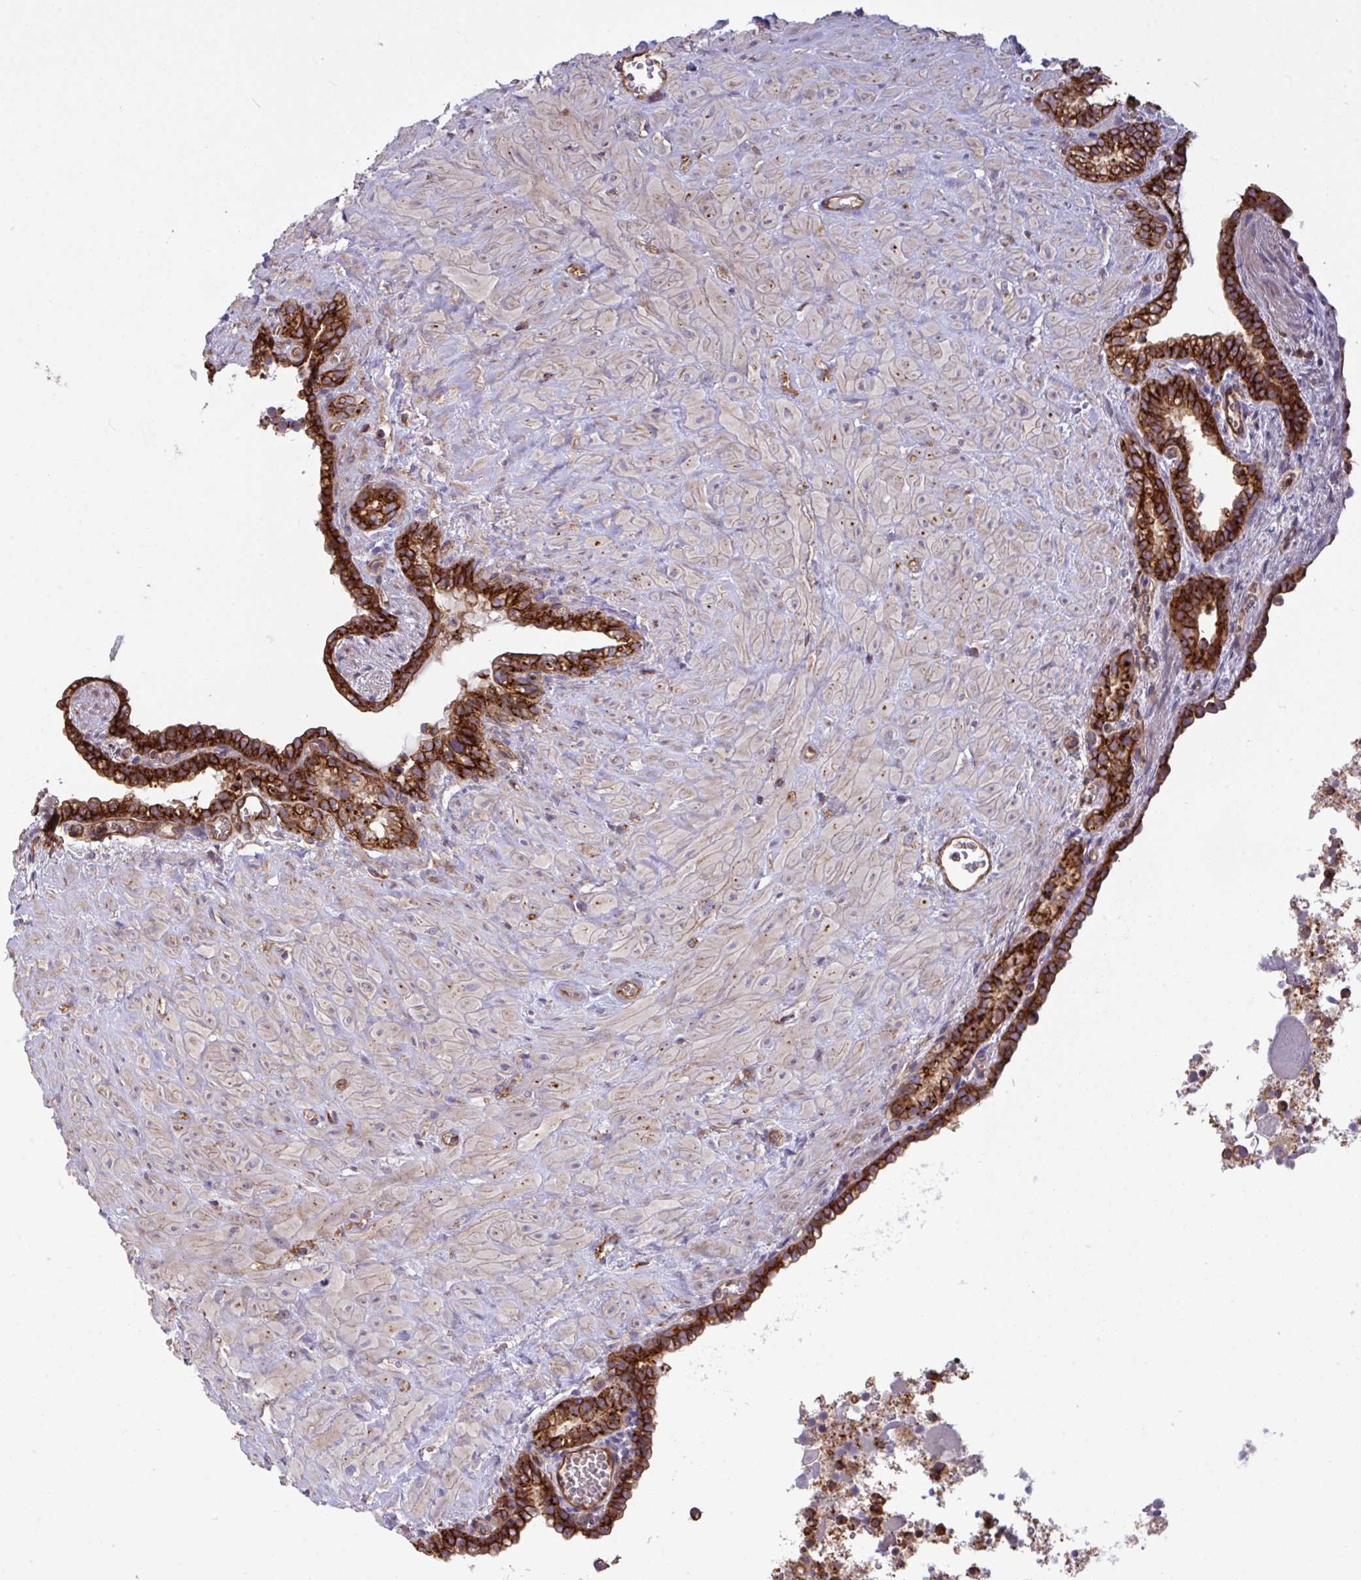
{"staining": {"intensity": "strong", "quantity": ">75%", "location": "cytoplasmic/membranous"}, "tissue": "seminal vesicle", "cell_type": "Glandular cells", "image_type": "normal", "snomed": [{"axis": "morphology", "description": "Normal tissue, NOS"}, {"axis": "topography", "description": "Seminal veicle"}], "caption": "The photomicrograph reveals a brown stain indicating the presence of a protein in the cytoplasmic/membranous of glandular cells in seminal vesicle.", "gene": "C4orf36", "patient": {"sex": "male", "age": 76}}